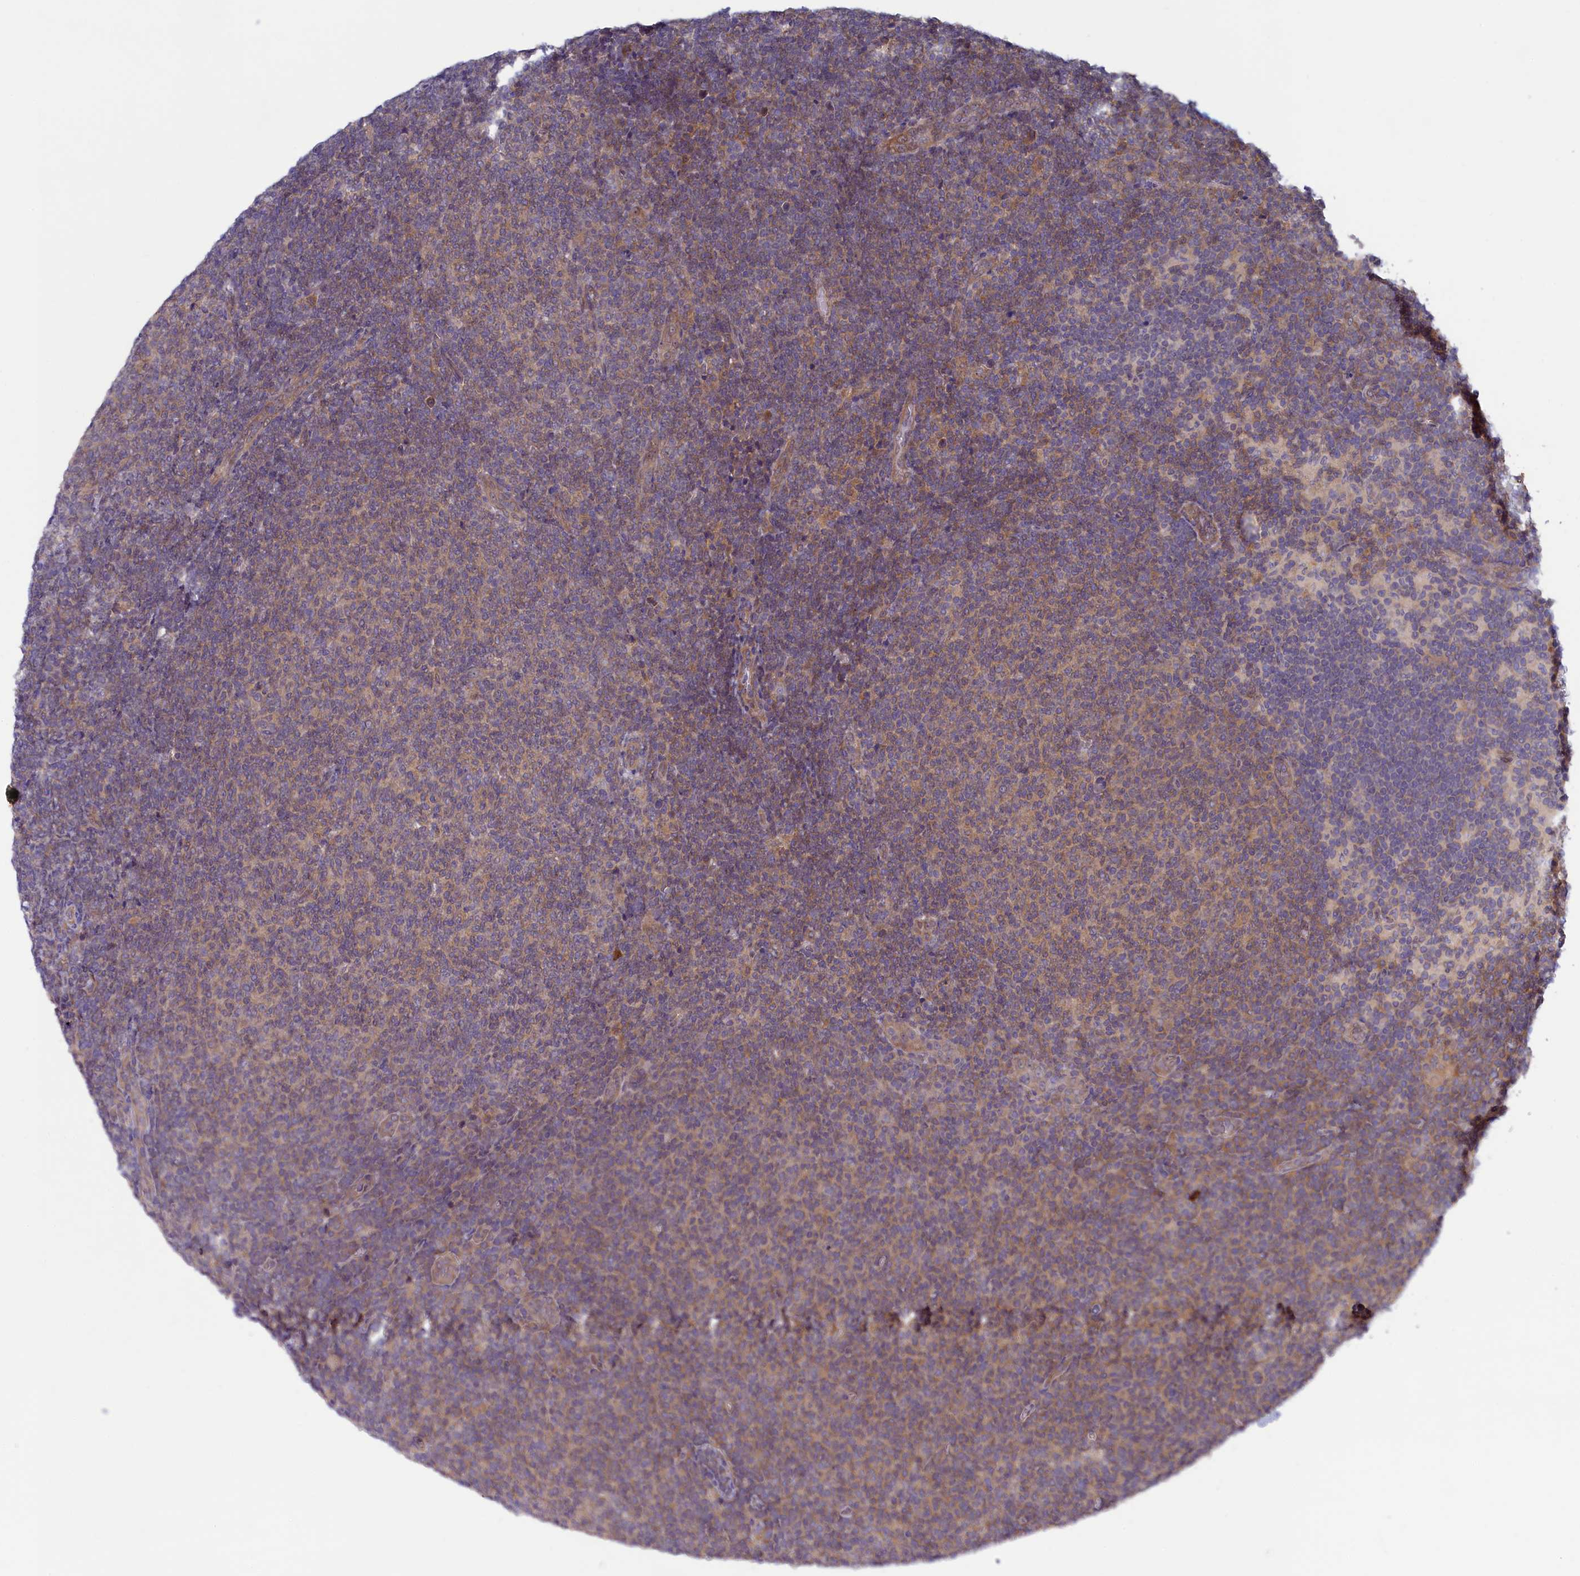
{"staining": {"intensity": "moderate", "quantity": ">75%", "location": "cytoplasmic/membranous"}, "tissue": "lymphoma", "cell_type": "Tumor cells", "image_type": "cancer", "snomed": [{"axis": "morphology", "description": "Malignant lymphoma, non-Hodgkin's type, Low grade"}, {"axis": "topography", "description": "Lymph node"}], "caption": "Immunohistochemistry of low-grade malignant lymphoma, non-Hodgkin's type exhibits medium levels of moderate cytoplasmic/membranous expression in about >75% of tumor cells.", "gene": "NUBP1", "patient": {"sex": "male", "age": 66}}